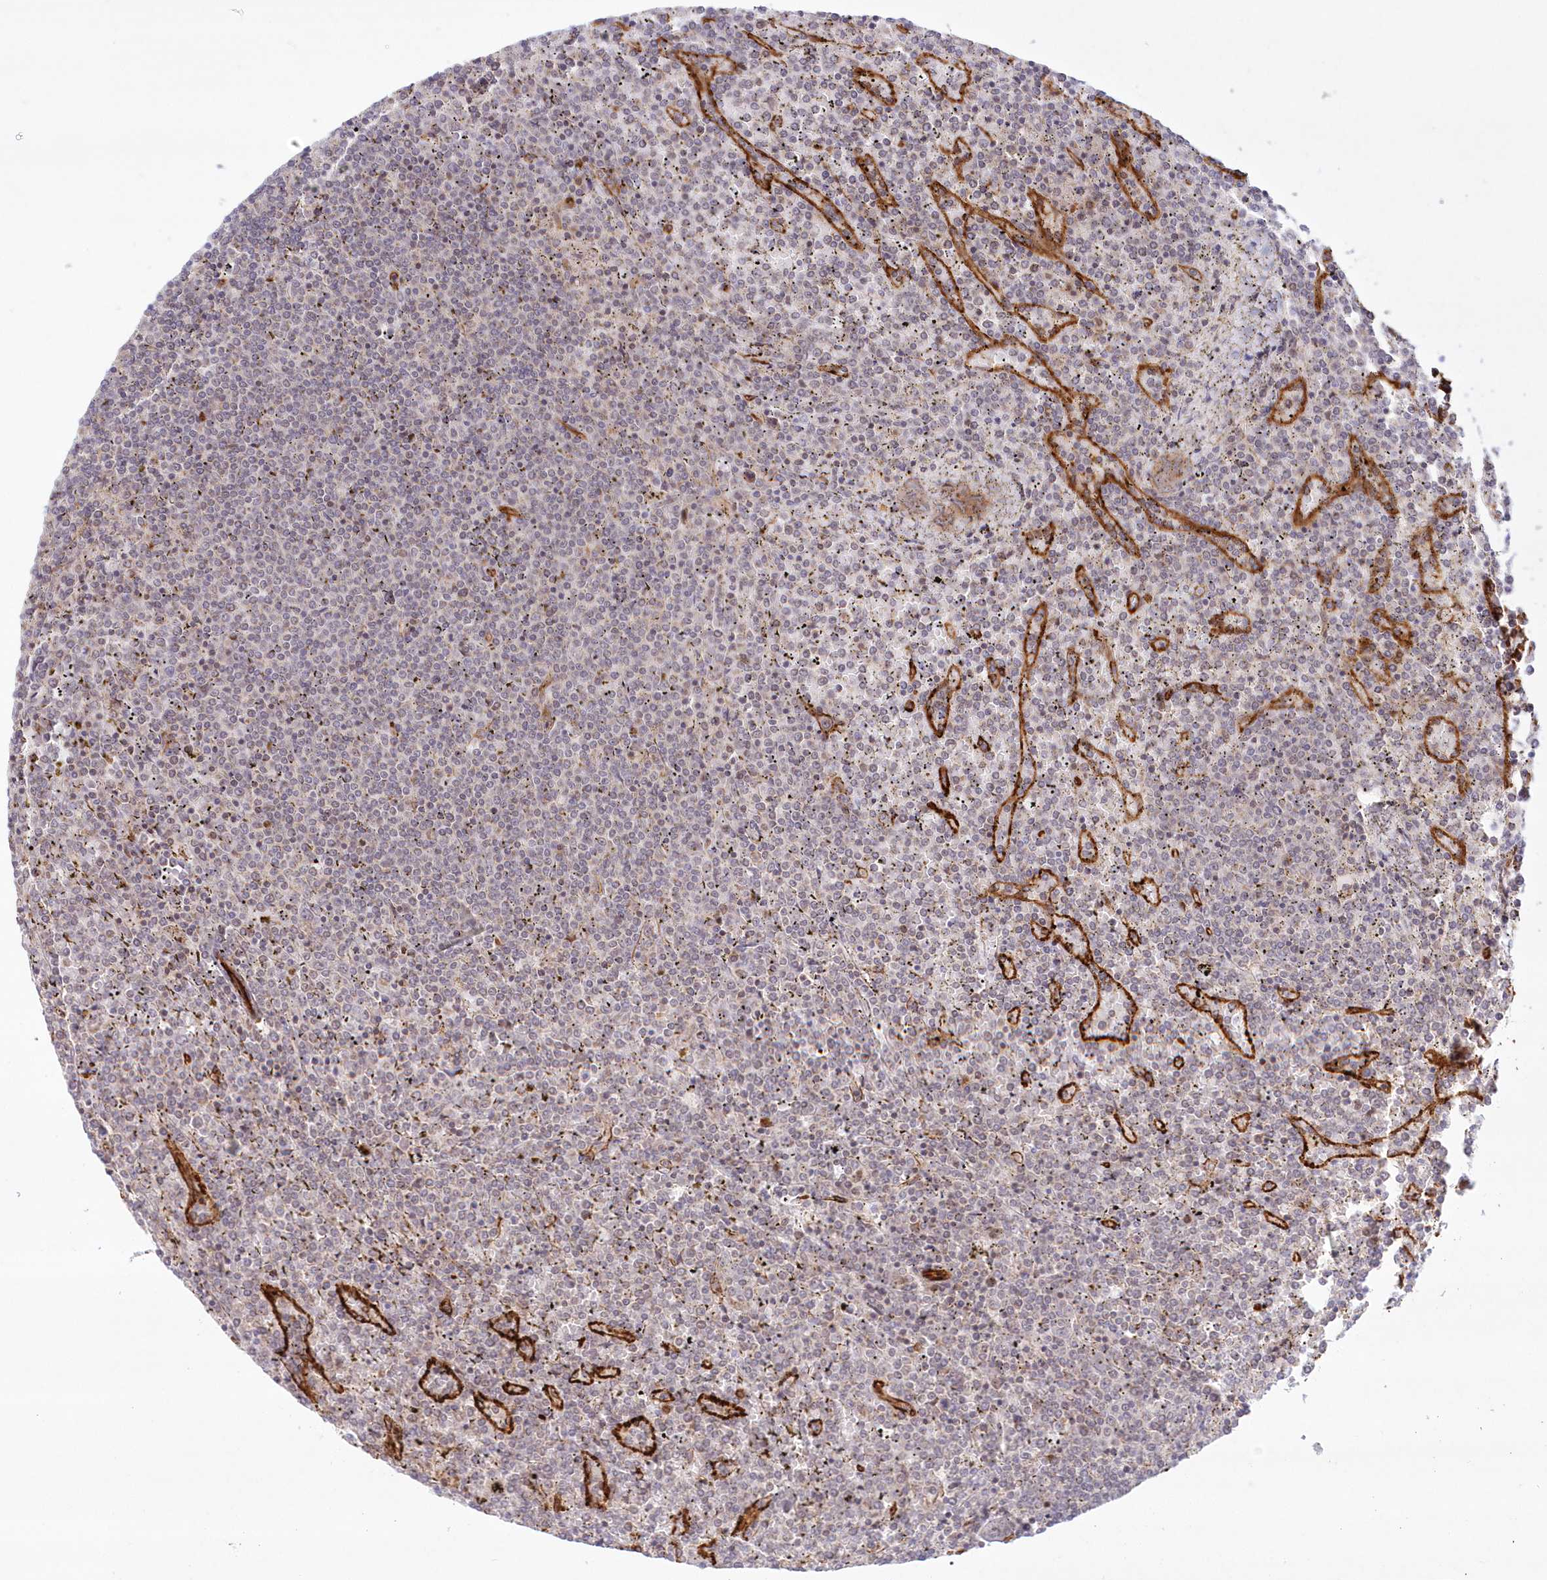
{"staining": {"intensity": "negative", "quantity": "none", "location": "none"}, "tissue": "lymphoma", "cell_type": "Tumor cells", "image_type": "cancer", "snomed": [{"axis": "morphology", "description": "Malignant lymphoma, non-Hodgkin's type, Low grade"}, {"axis": "topography", "description": "Spleen"}], "caption": "An immunohistochemistry photomicrograph of lymphoma is shown. There is no staining in tumor cells of lymphoma.", "gene": "AFAP1L2", "patient": {"sex": "female", "age": 19}}